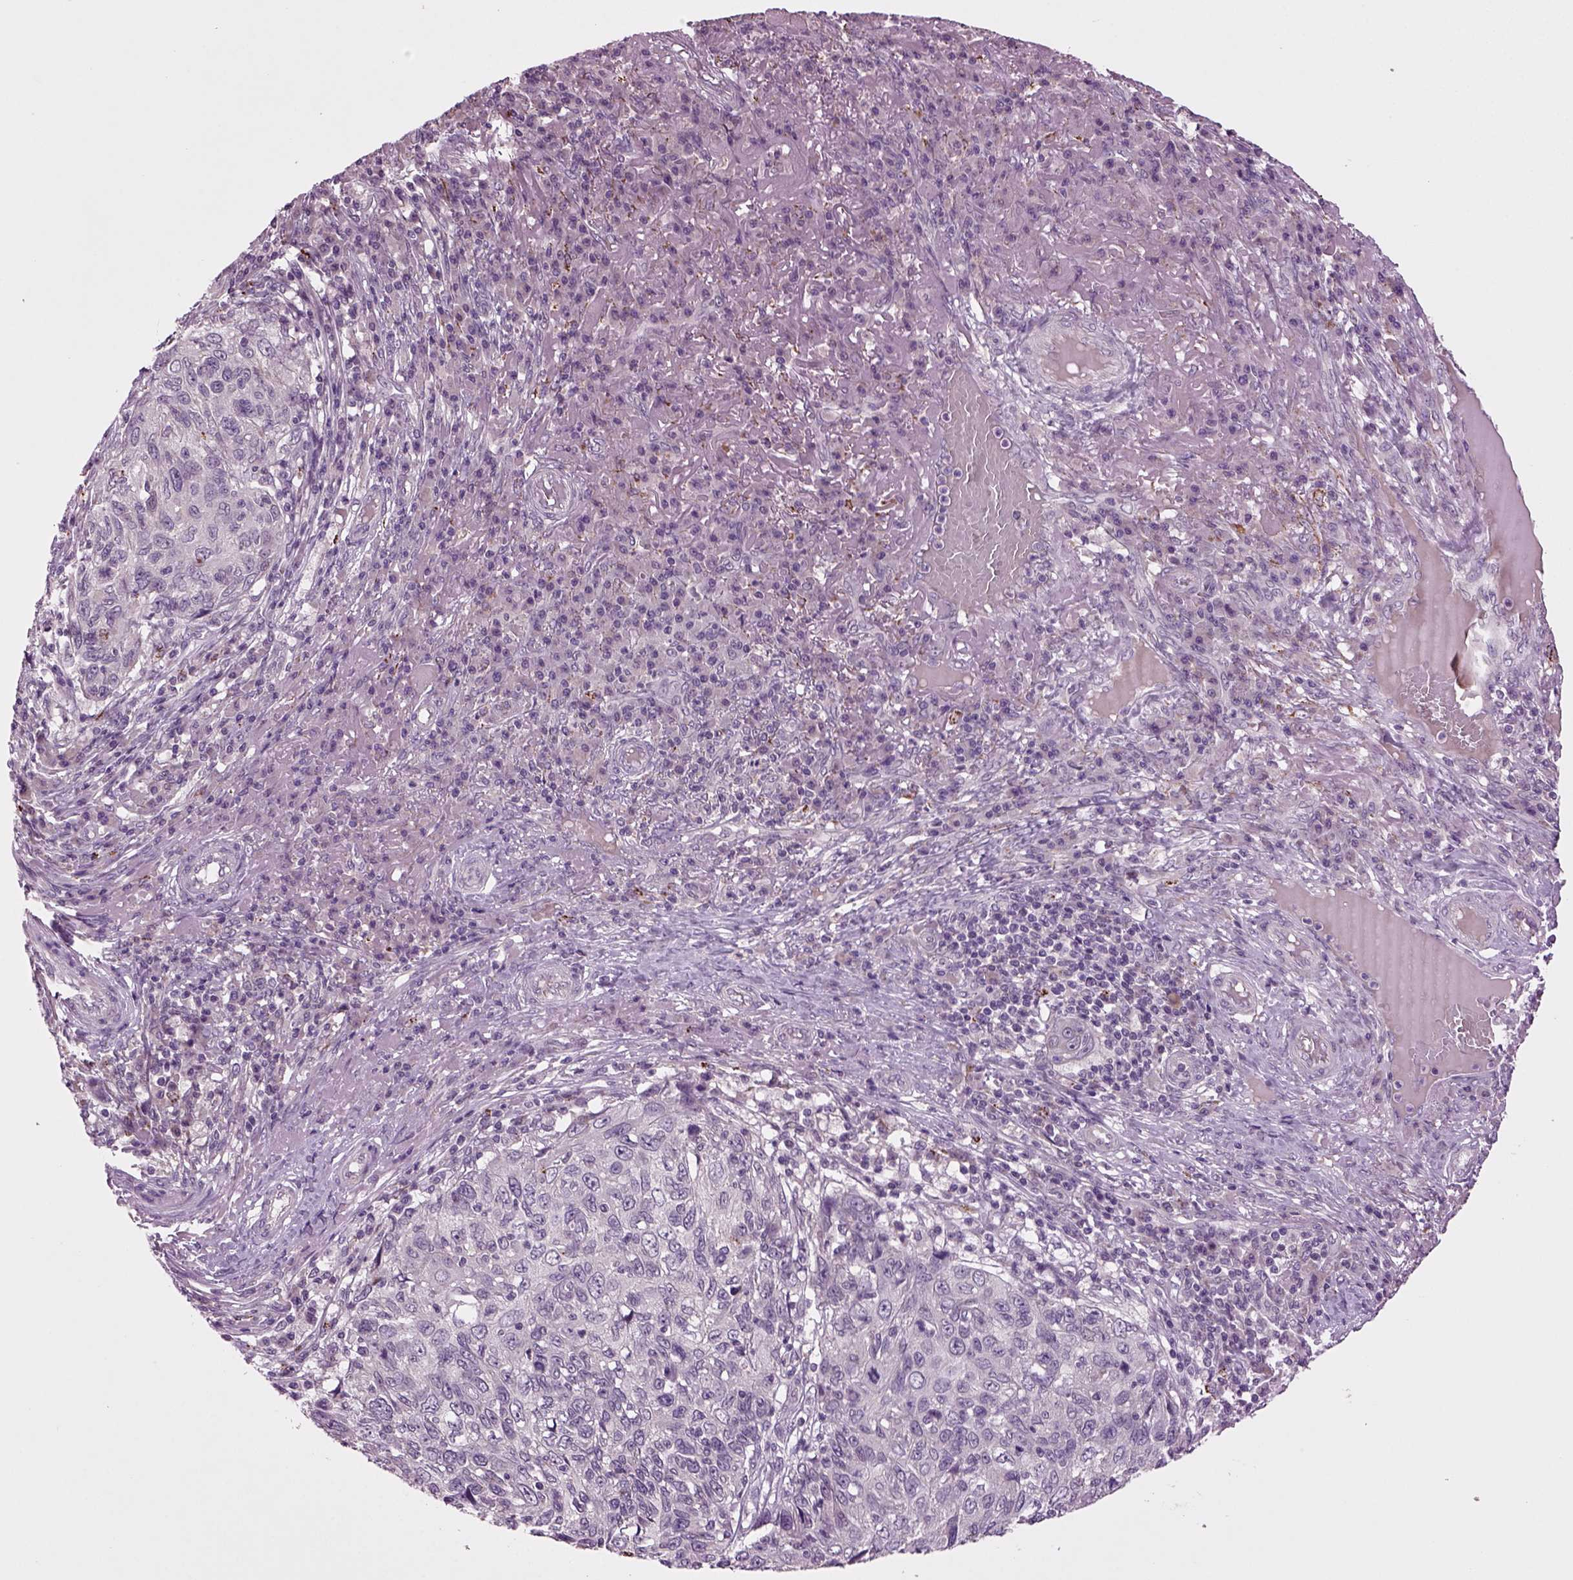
{"staining": {"intensity": "negative", "quantity": "none", "location": "none"}, "tissue": "skin cancer", "cell_type": "Tumor cells", "image_type": "cancer", "snomed": [{"axis": "morphology", "description": "Squamous cell carcinoma, NOS"}, {"axis": "topography", "description": "Skin"}], "caption": "An immunohistochemistry (IHC) micrograph of skin cancer (squamous cell carcinoma) is shown. There is no staining in tumor cells of skin cancer (squamous cell carcinoma). (DAB IHC visualized using brightfield microscopy, high magnification).", "gene": "SLC17A6", "patient": {"sex": "male", "age": 92}}